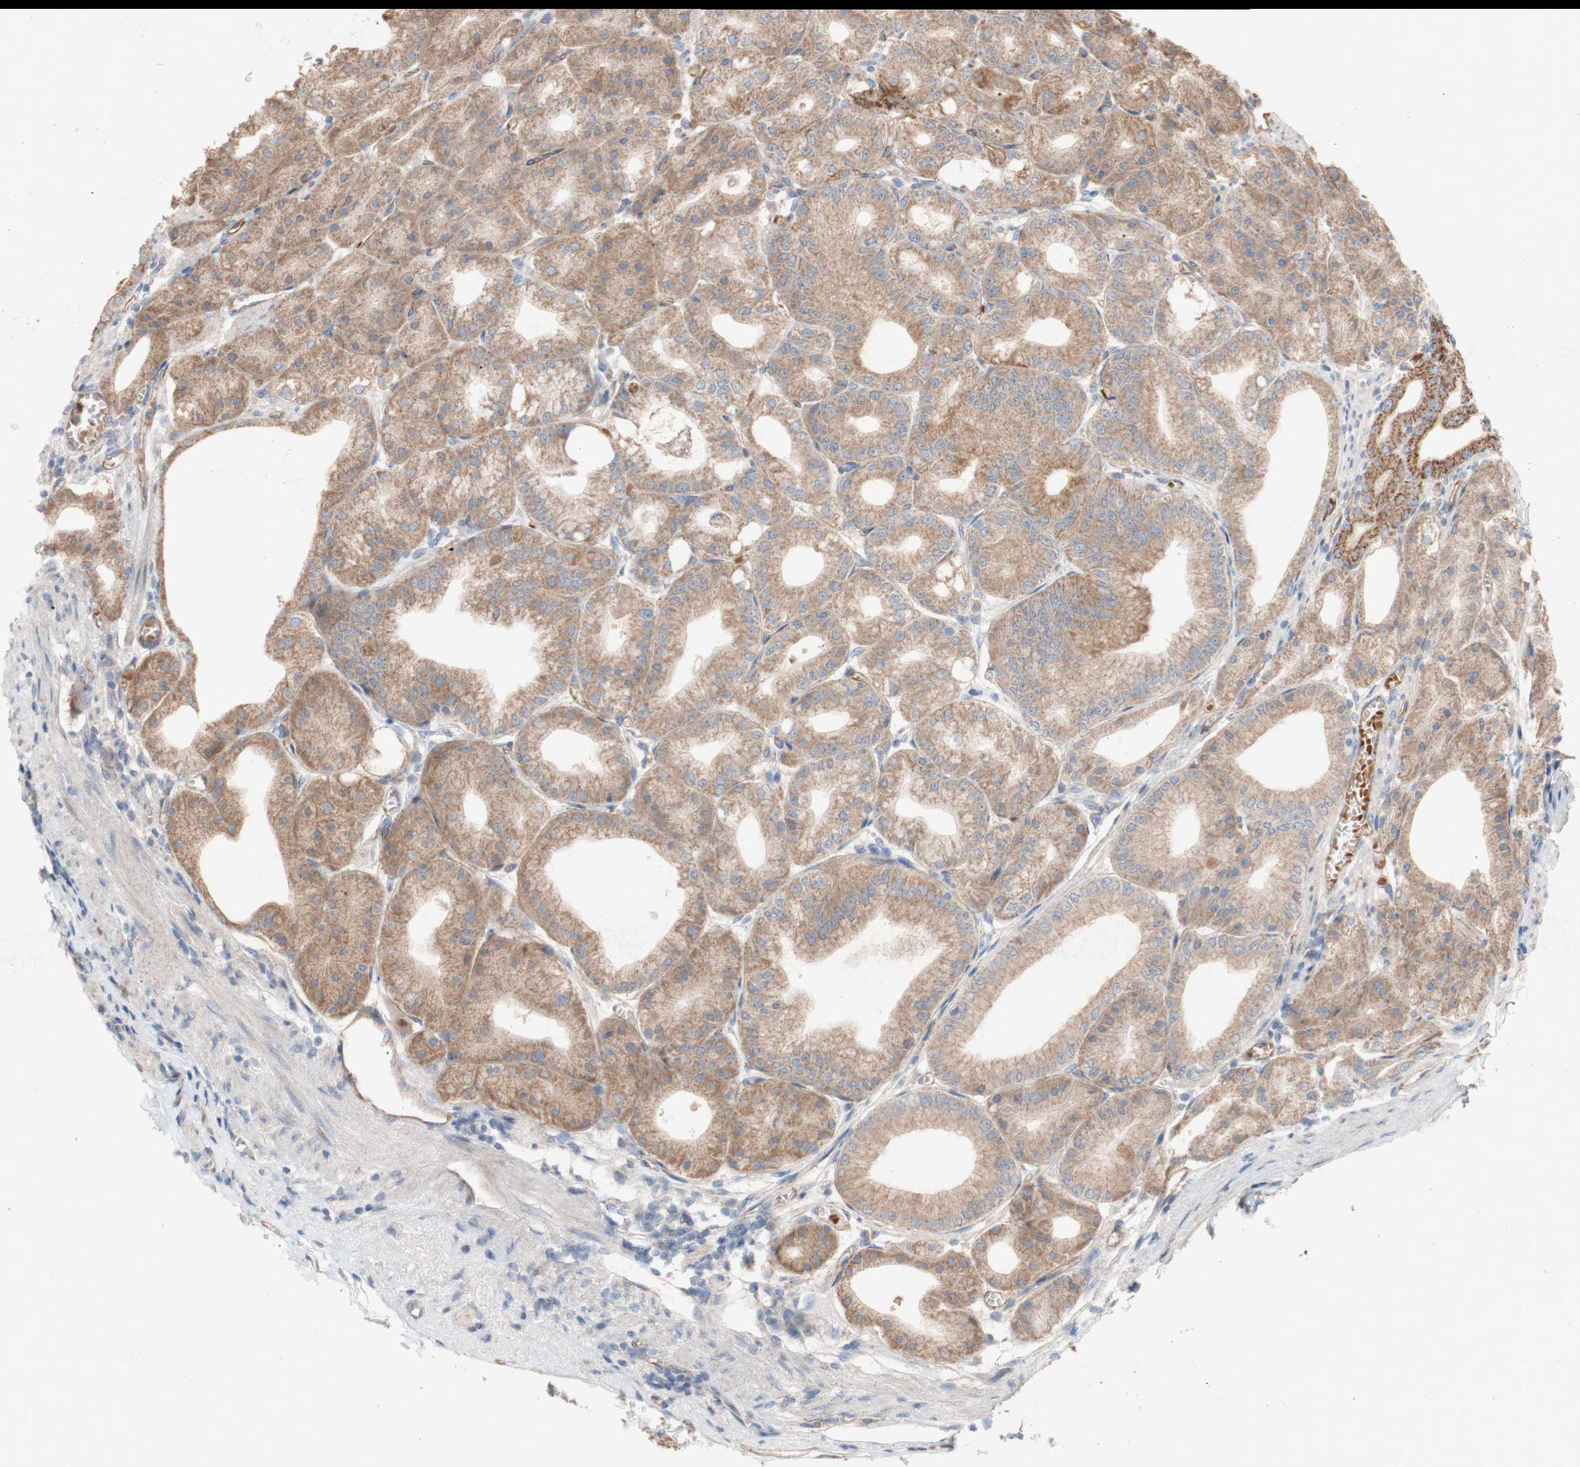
{"staining": {"intensity": "moderate", "quantity": ">75%", "location": "cytoplasmic/membranous"}, "tissue": "stomach", "cell_type": "Glandular cells", "image_type": "normal", "snomed": [{"axis": "morphology", "description": "Normal tissue, NOS"}, {"axis": "topography", "description": "Stomach, lower"}], "caption": "Human stomach stained with a brown dye demonstrates moderate cytoplasmic/membranous positive expression in about >75% of glandular cells.", "gene": "TST", "patient": {"sex": "male", "age": 71}}